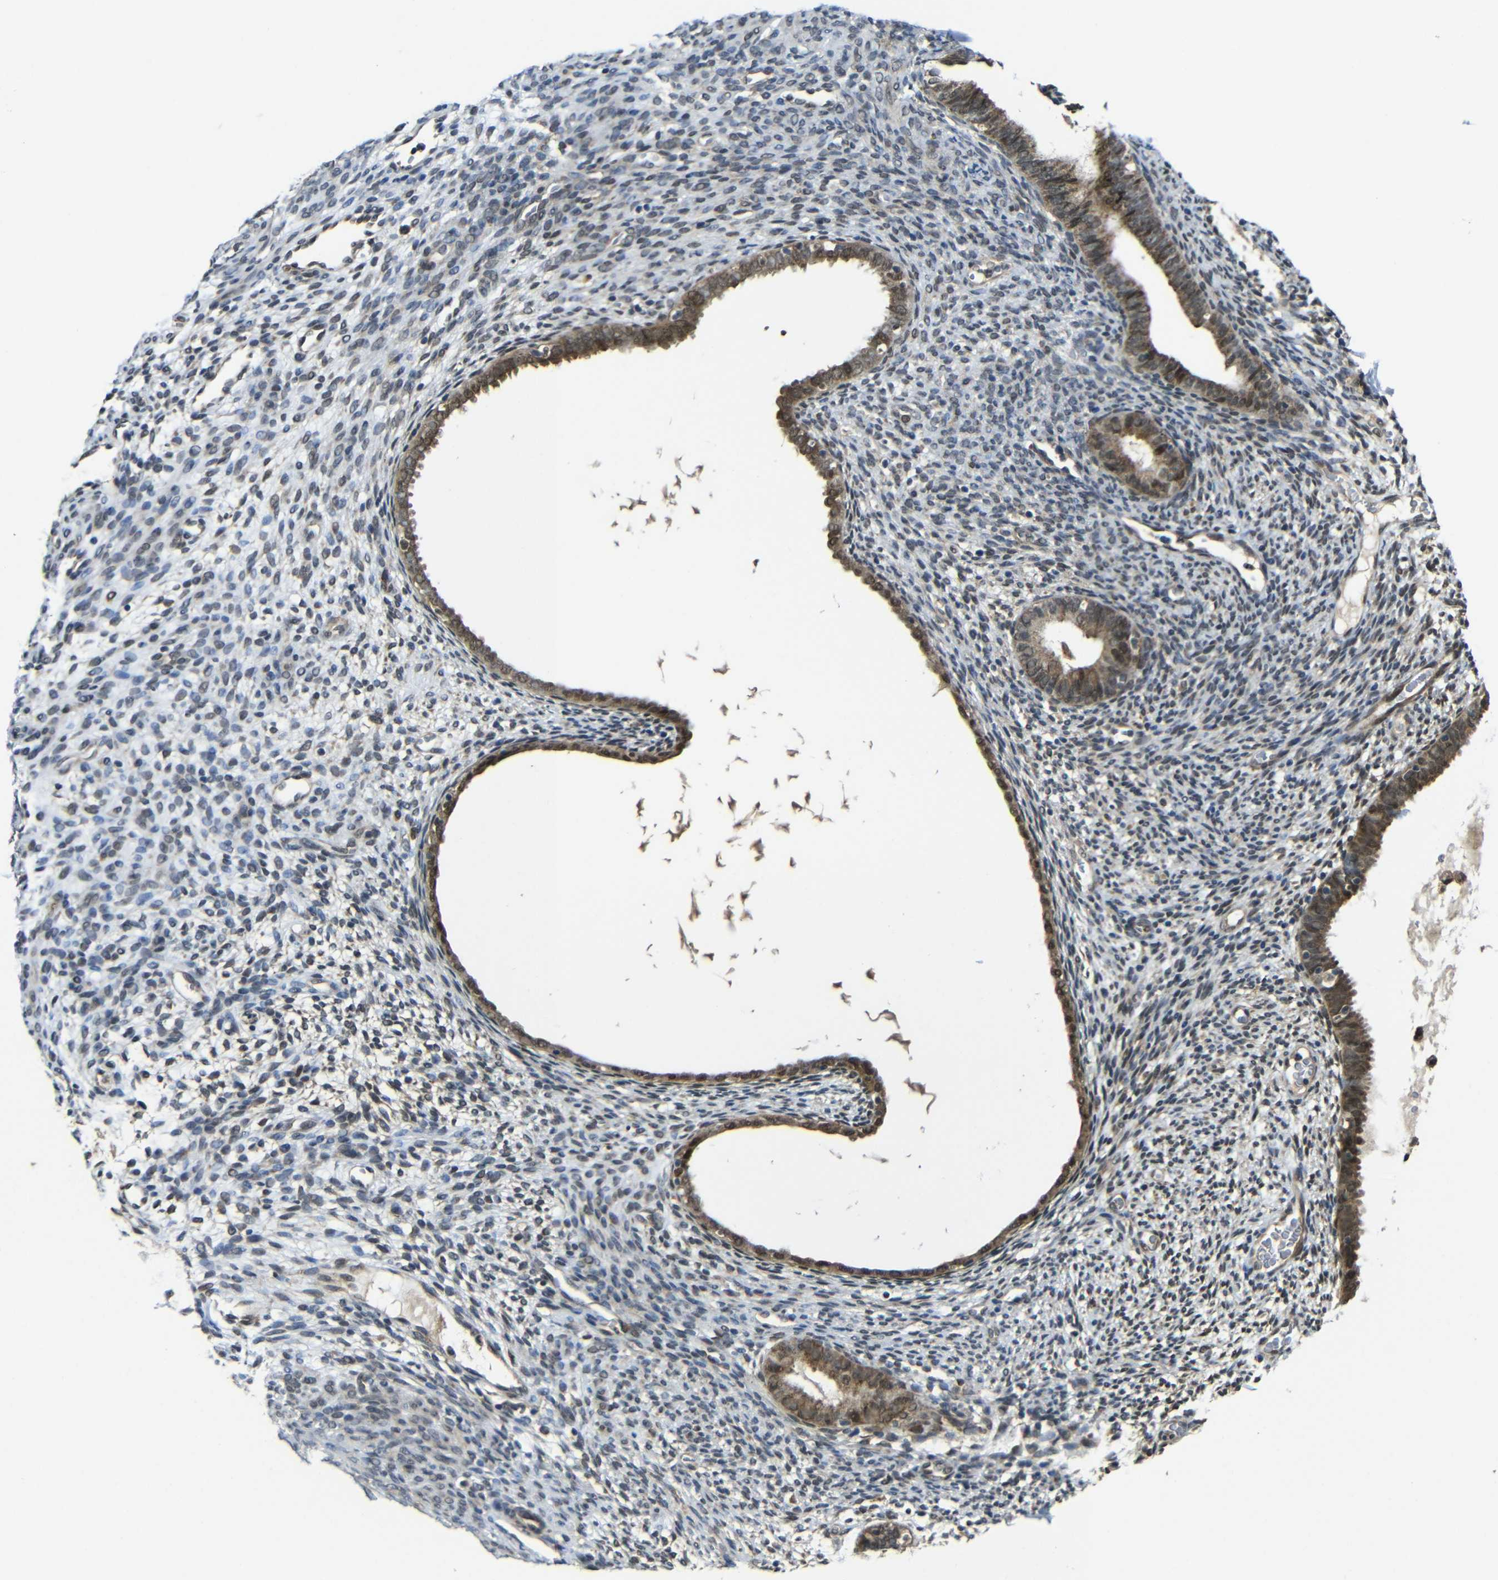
{"staining": {"intensity": "negative", "quantity": "none", "location": "none"}, "tissue": "endometrium", "cell_type": "Cells in endometrial stroma", "image_type": "normal", "snomed": [{"axis": "morphology", "description": "Normal tissue, NOS"}, {"axis": "morphology", "description": "Atrophy, NOS"}, {"axis": "topography", "description": "Uterus"}, {"axis": "topography", "description": "Endometrium"}], "caption": "Photomicrograph shows no significant protein staining in cells in endometrial stroma of benign endometrium. The staining is performed using DAB (3,3'-diaminobenzidine) brown chromogen with nuclei counter-stained in using hematoxylin.", "gene": "FAM172A", "patient": {"sex": "female", "age": 68}}